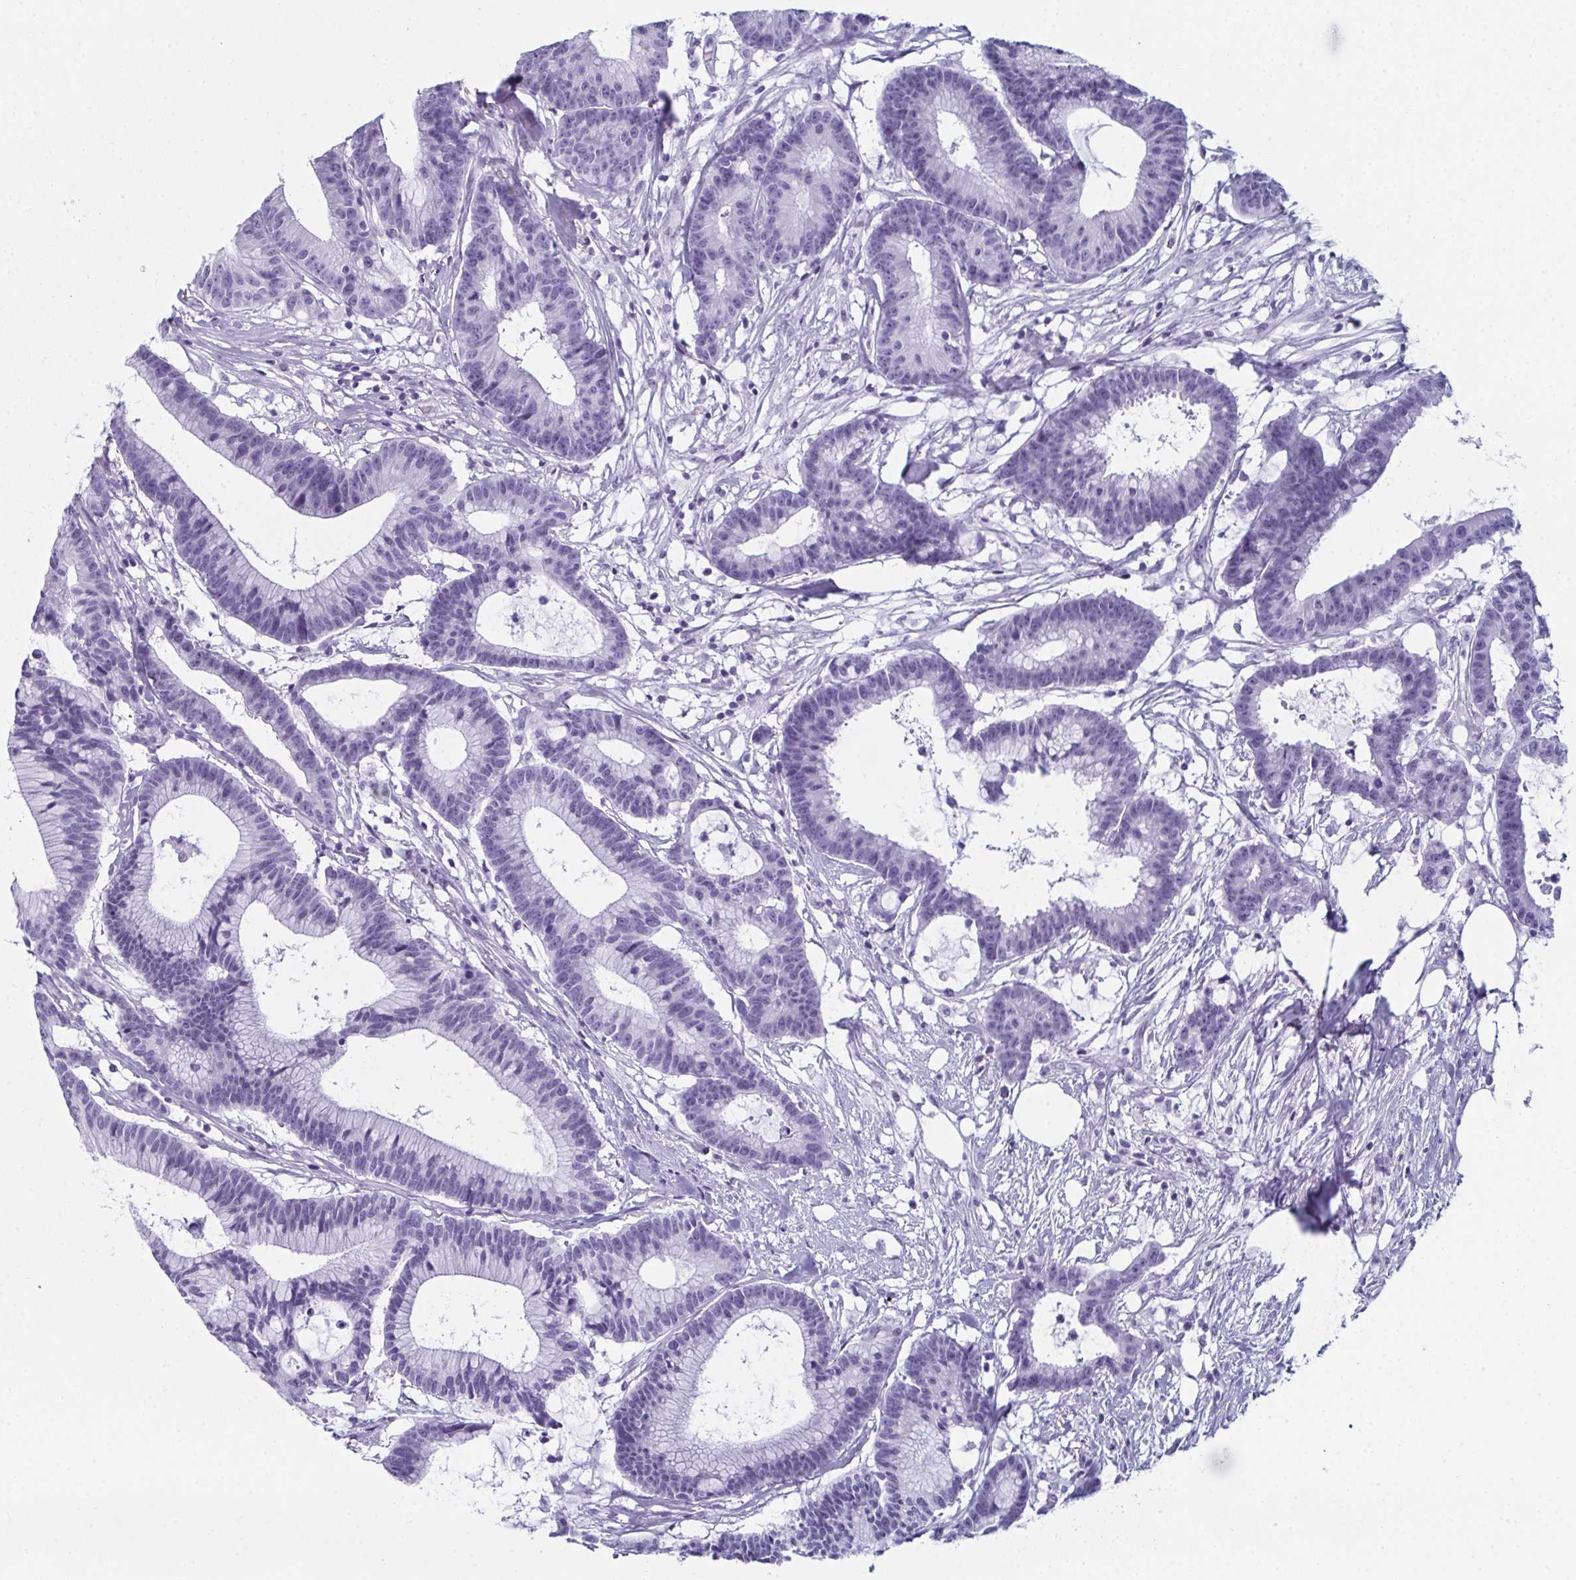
{"staining": {"intensity": "negative", "quantity": "none", "location": "none"}, "tissue": "colorectal cancer", "cell_type": "Tumor cells", "image_type": "cancer", "snomed": [{"axis": "morphology", "description": "Adenocarcinoma, NOS"}, {"axis": "topography", "description": "Colon"}], "caption": "This is an immunohistochemistry (IHC) image of human colorectal cancer (adenocarcinoma). There is no staining in tumor cells.", "gene": "ENKUR", "patient": {"sex": "female", "age": 78}}